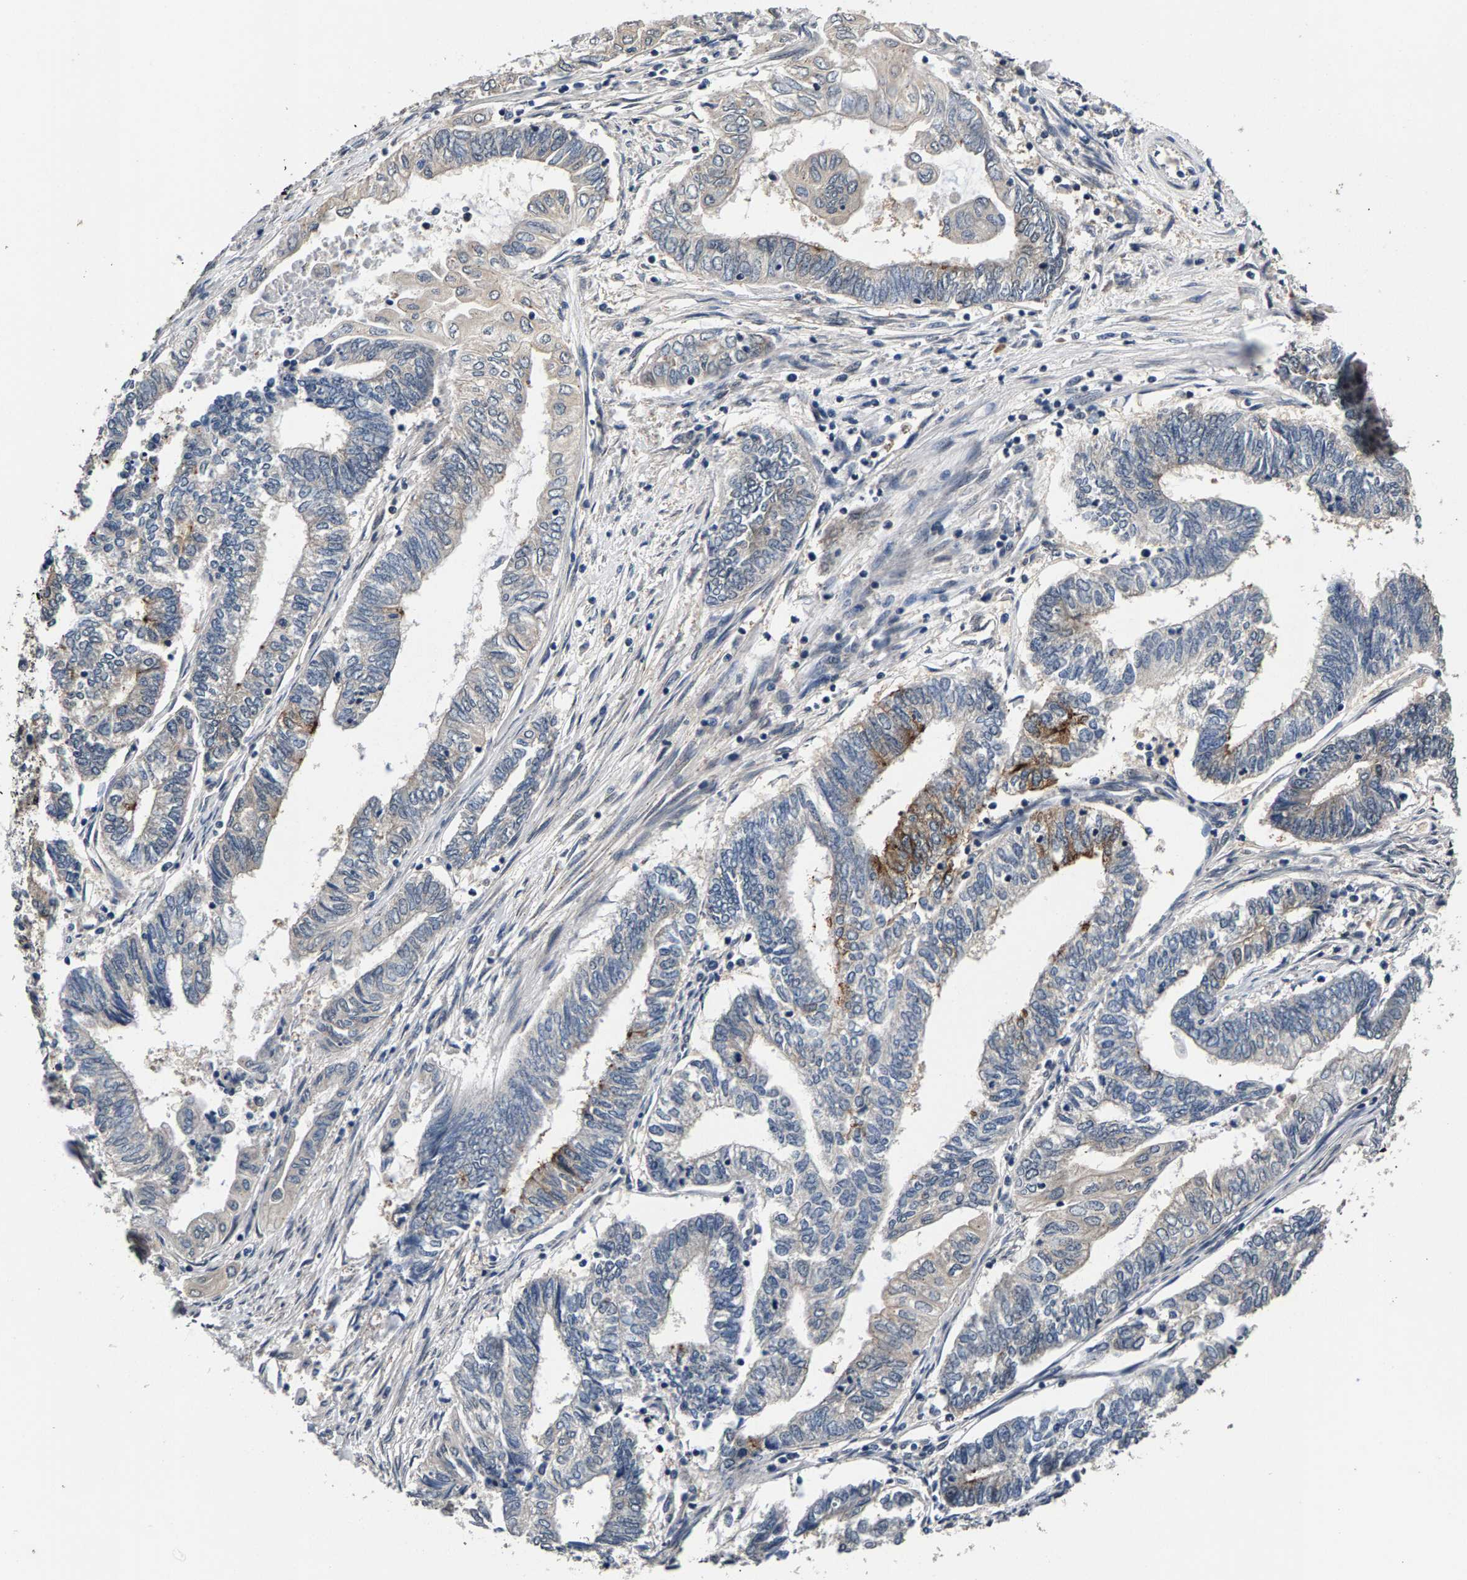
{"staining": {"intensity": "moderate", "quantity": "<25%", "location": "cytoplasmic/membranous"}, "tissue": "endometrial cancer", "cell_type": "Tumor cells", "image_type": "cancer", "snomed": [{"axis": "morphology", "description": "Adenocarcinoma, NOS"}, {"axis": "topography", "description": "Uterus"}, {"axis": "topography", "description": "Endometrium"}], "caption": "Endometrial cancer stained with immunohistochemistry (IHC) reveals moderate cytoplasmic/membranous positivity in about <25% of tumor cells. The protein of interest is shown in brown color, while the nuclei are stained blue.", "gene": "RBM33", "patient": {"sex": "female", "age": 70}}